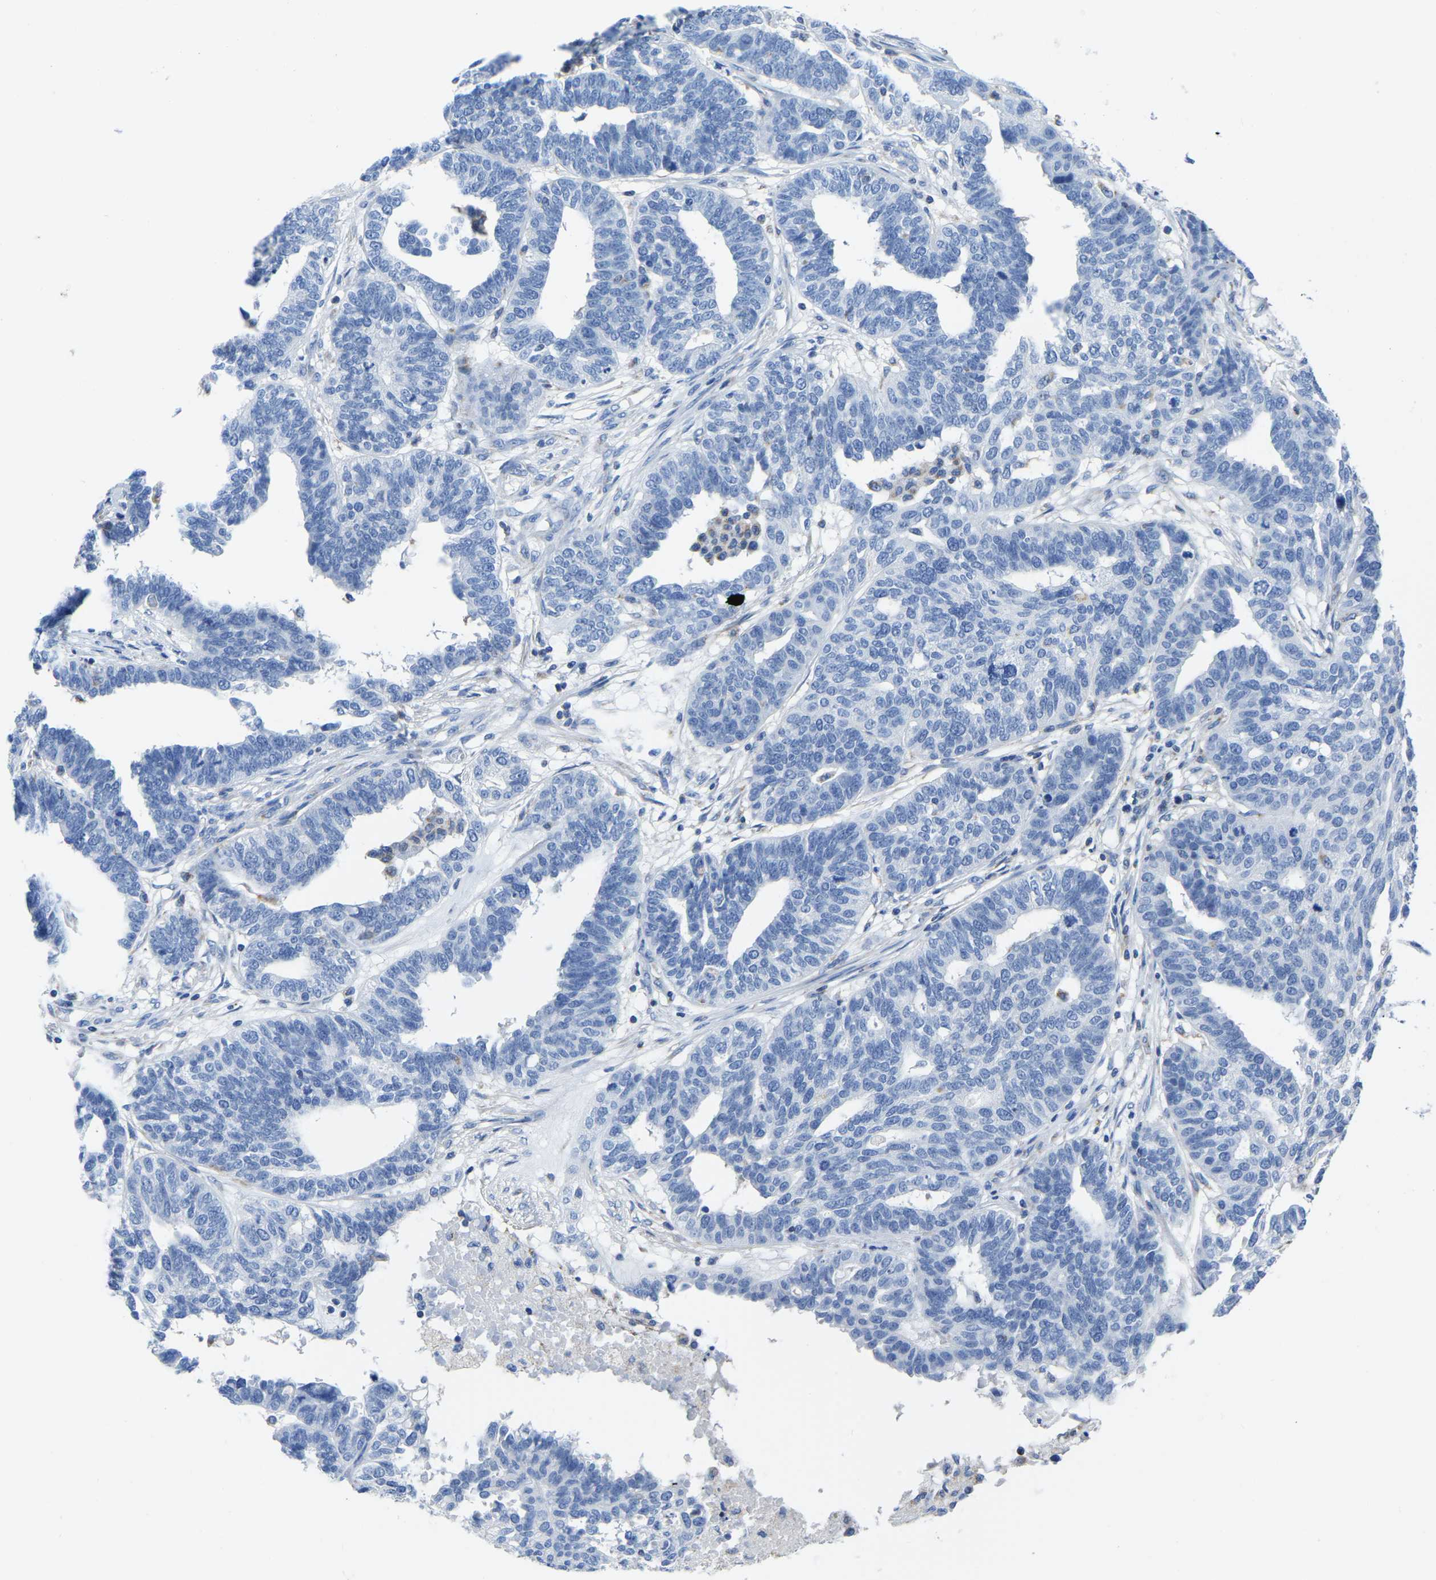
{"staining": {"intensity": "negative", "quantity": "none", "location": "none"}, "tissue": "ovarian cancer", "cell_type": "Tumor cells", "image_type": "cancer", "snomed": [{"axis": "morphology", "description": "Cystadenocarcinoma, serous, NOS"}, {"axis": "topography", "description": "Ovary"}], "caption": "Immunohistochemistry (IHC) photomicrograph of neoplastic tissue: serous cystadenocarcinoma (ovarian) stained with DAB reveals no significant protein expression in tumor cells.", "gene": "ETFA", "patient": {"sex": "female", "age": 59}}